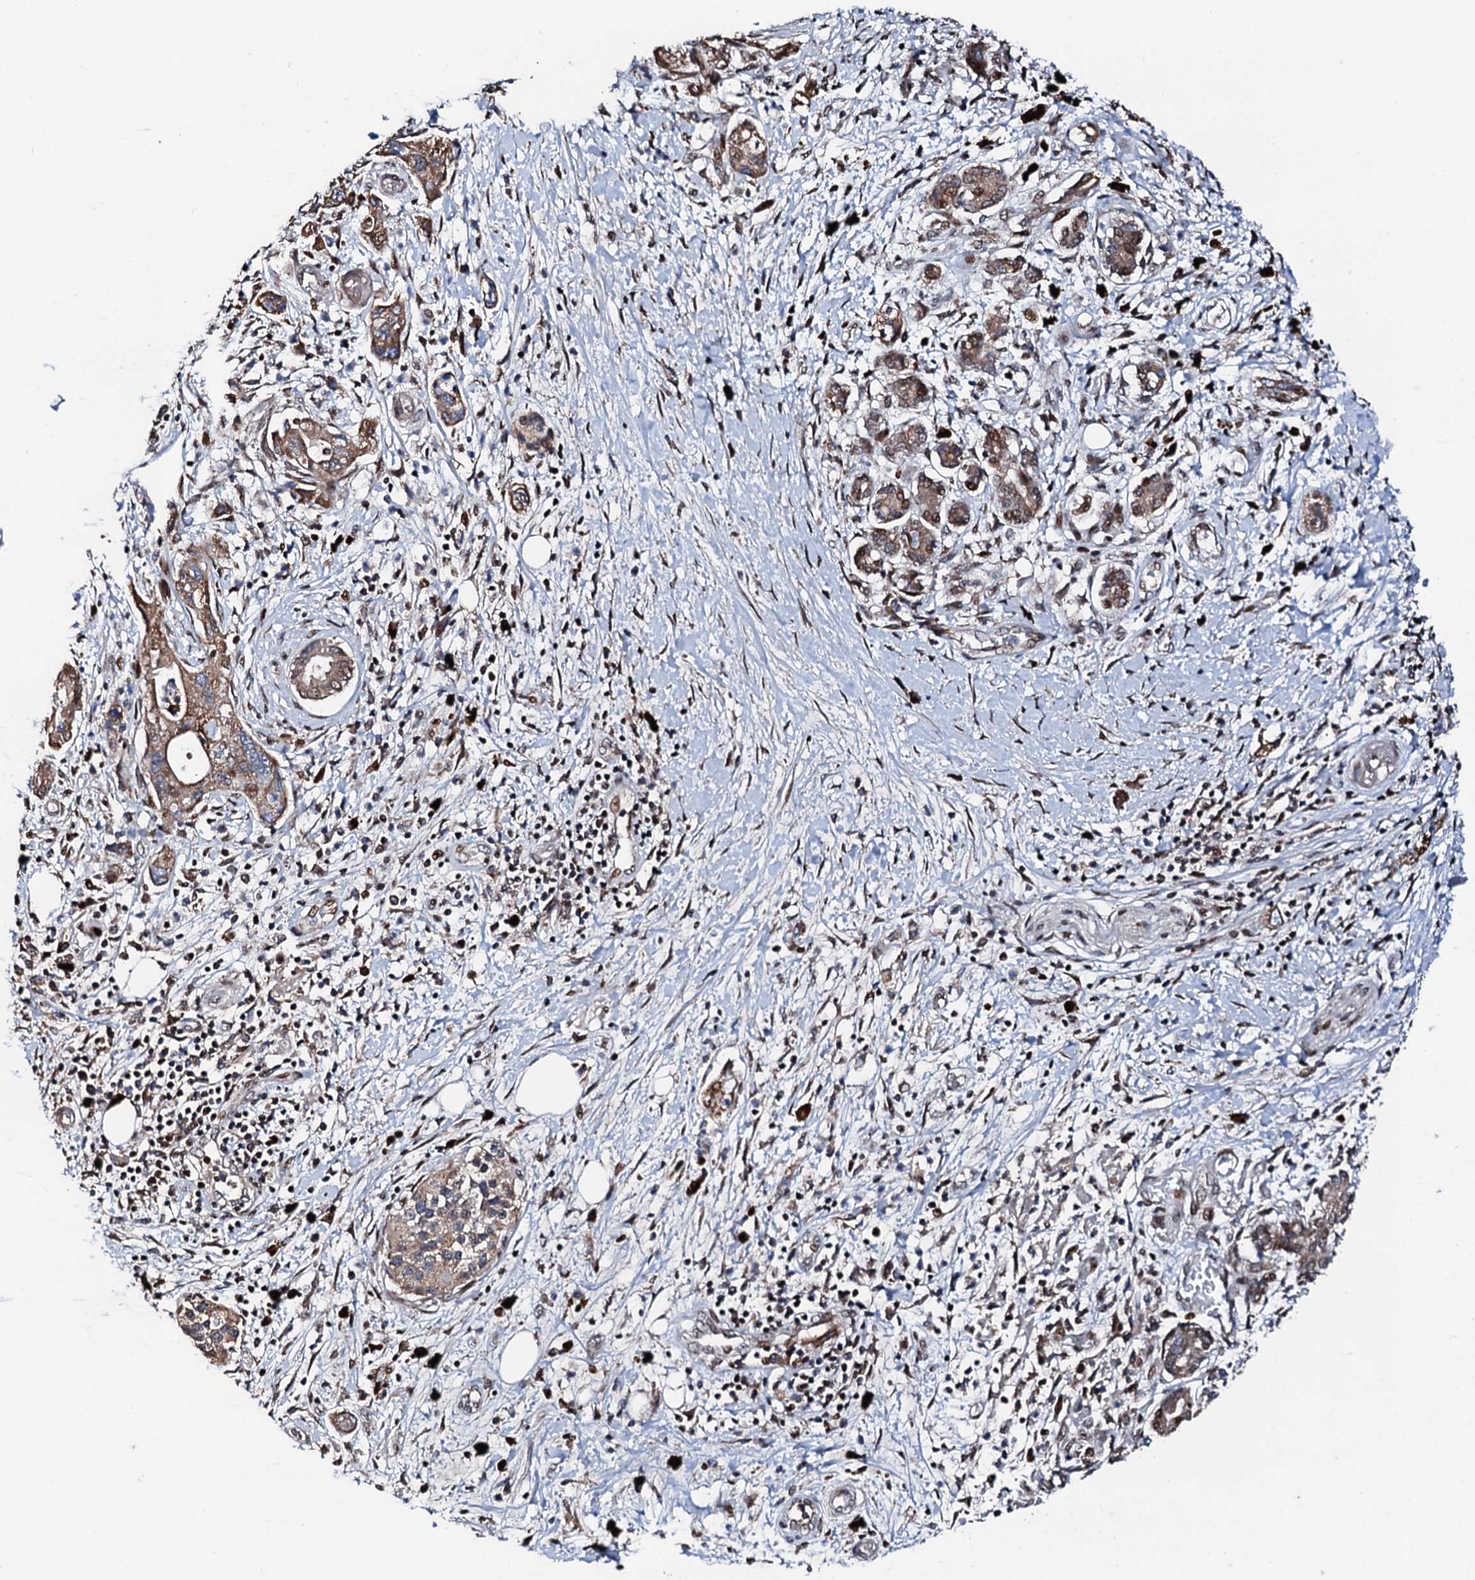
{"staining": {"intensity": "moderate", "quantity": ">75%", "location": "cytoplasmic/membranous"}, "tissue": "pancreatic cancer", "cell_type": "Tumor cells", "image_type": "cancer", "snomed": [{"axis": "morphology", "description": "Adenocarcinoma, NOS"}, {"axis": "topography", "description": "Pancreas"}], "caption": "Moderate cytoplasmic/membranous positivity is appreciated in approximately >75% of tumor cells in adenocarcinoma (pancreatic). (DAB IHC, brown staining for protein, blue staining for nuclei).", "gene": "KIF18A", "patient": {"sex": "female", "age": 73}}